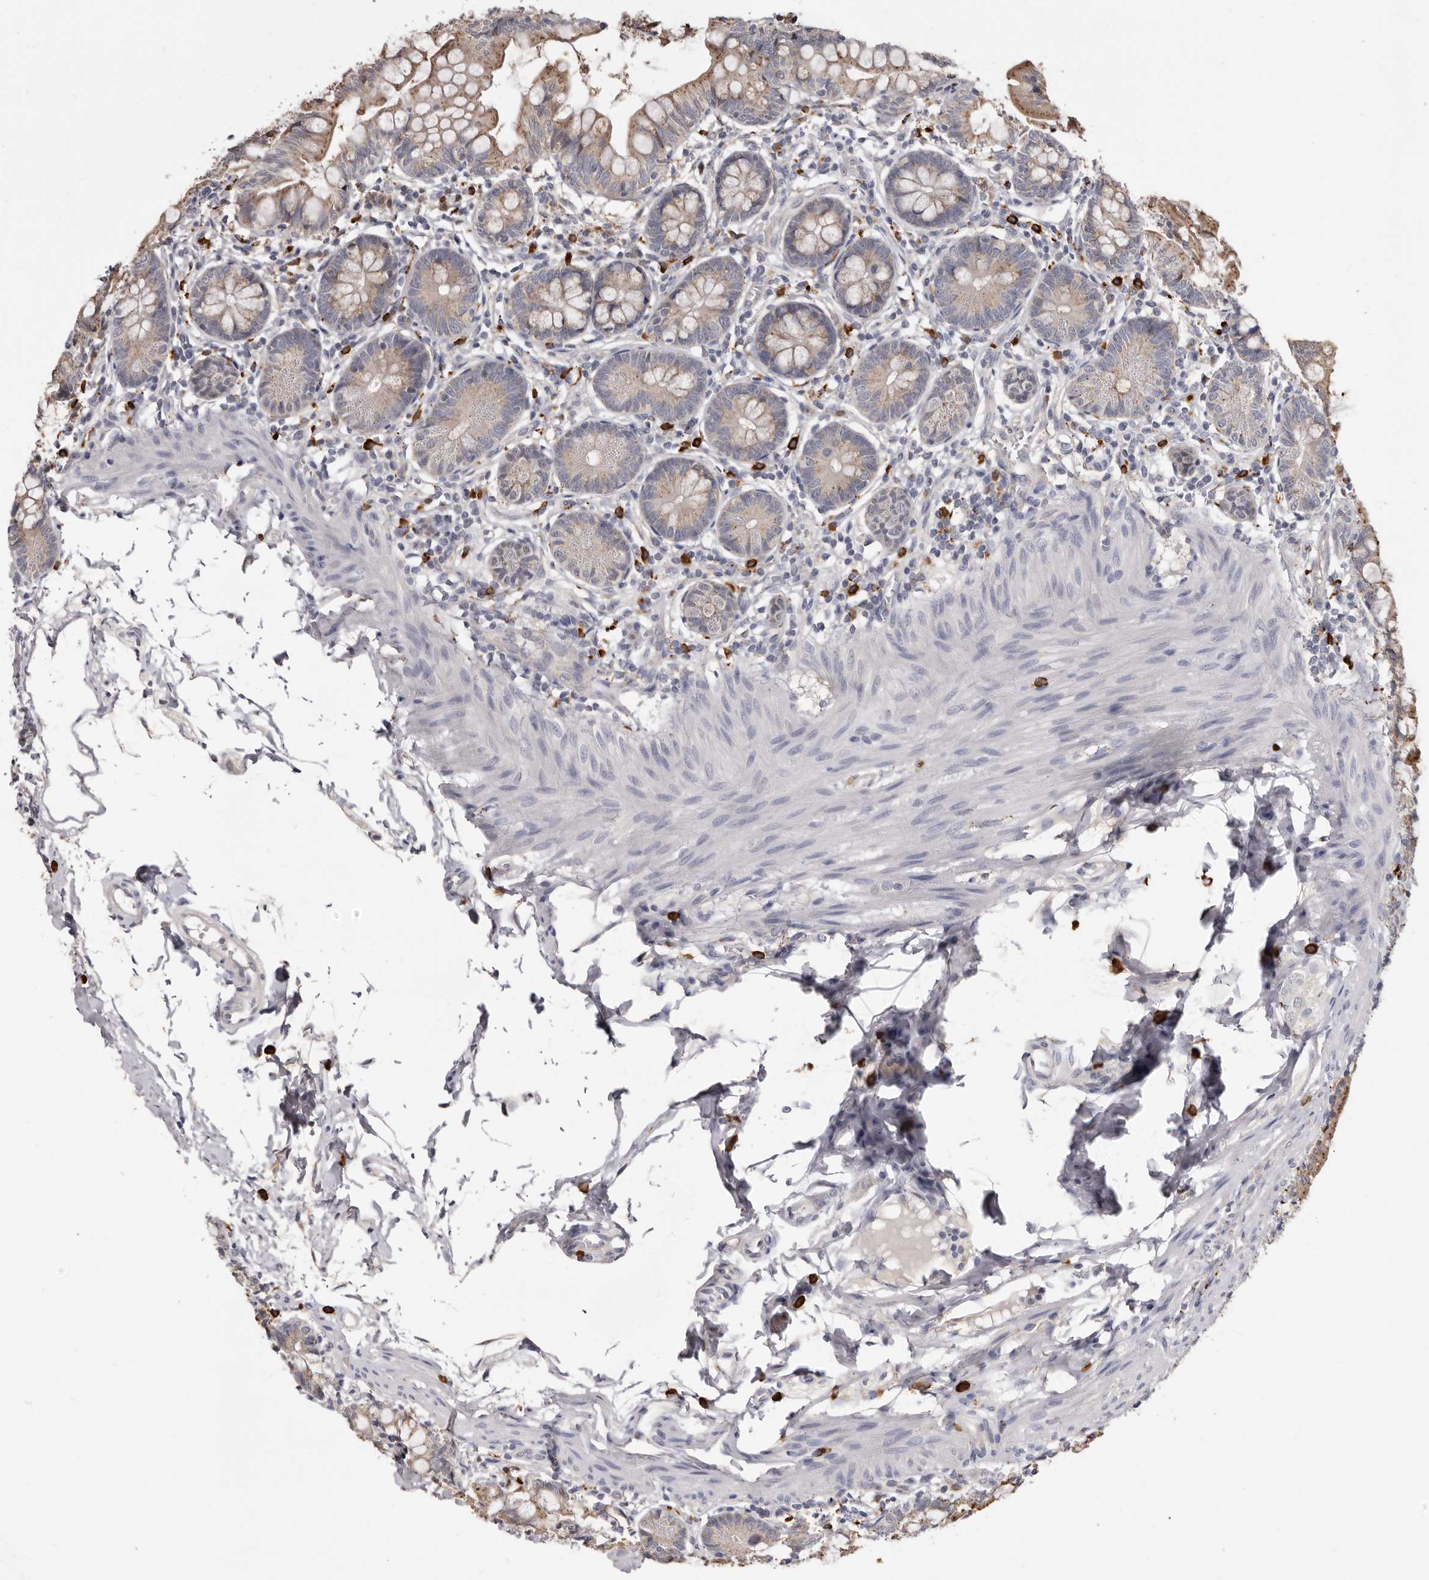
{"staining": {"intensity": "moderate", "quantity": ">75%", "location": "cytoplasmic/membranous"}, "tissue": "small intestine", "cell_type": "Glandular cells", "image_type": "normal", "snomed": [{"axis": "morphology", "description": "Normal tissue, NOS"}, {"axis": "topography", "description": "Small intestine"}], "caption": "Small intestine stained for a protein reveals moderate cytoplasmic/membranous positivity in glandular cells. The staining is performed using DAB brown chromogen to label protein expression. The nuclei are counter-stained blue using hematoxylin.", "gene": "DAP", "patient": {"sex": "male", "age": 7}}